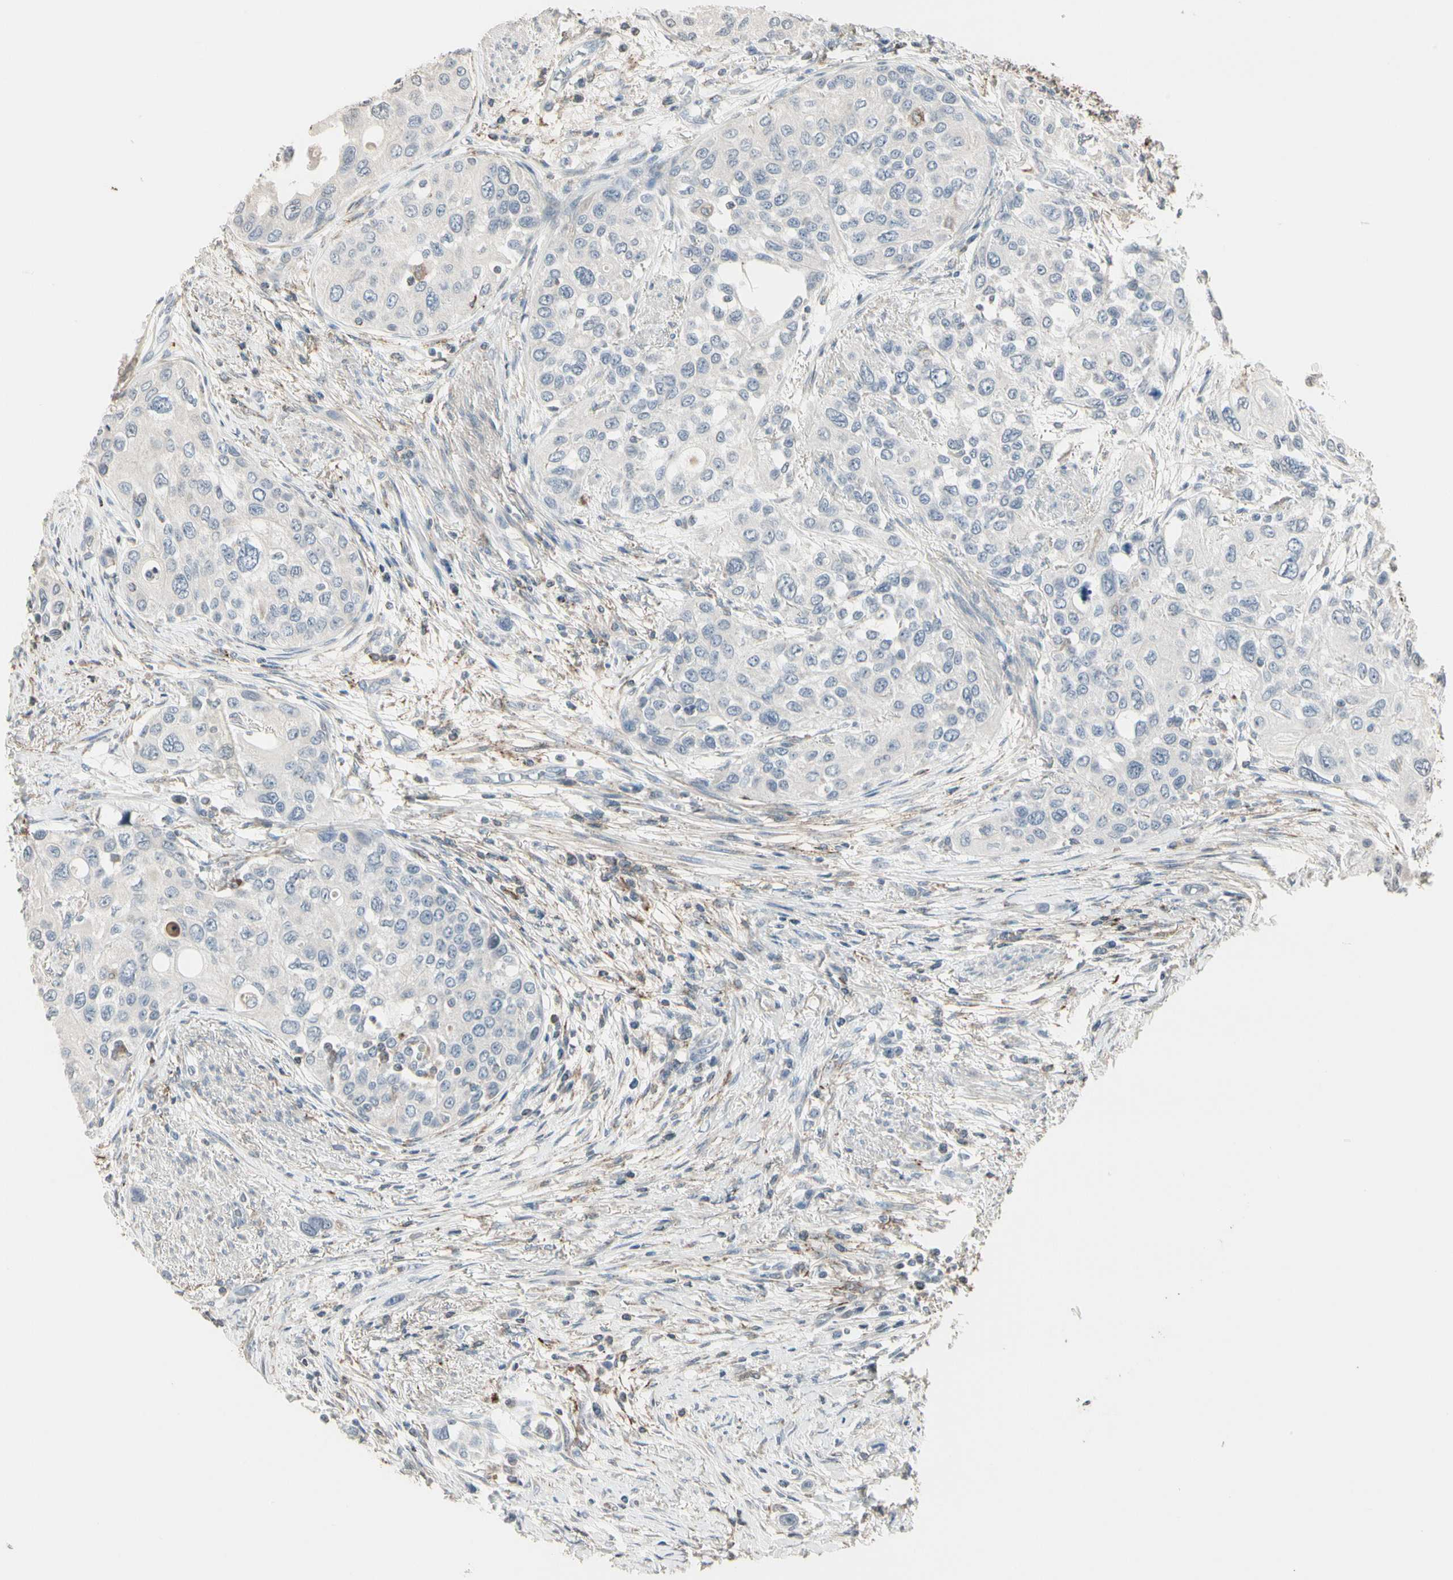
{"staining": {"intensity": "negative", "quantity": "none", "location": "none"}, "tissue": "urothelial cancer", "cell_type": "Tumor cells", "image_type": "cancer", "snomed": [{"axis": "morphology", "description": "Urothelial carcinoma, High grade"}, {"axis": "topography", "description": "Urinary bladder"}], "caption": "Immunohistochemistry (IHC) histopathology image of human urothelial cancer stained for a protein (brown), which displays no staining in tumor cells. (DAB (3,3'-diaminobenzidine) immunohistochemistry, high magnification).", "gene": "TMEM176A", "patient": {"sex": "female", "age": 56}}